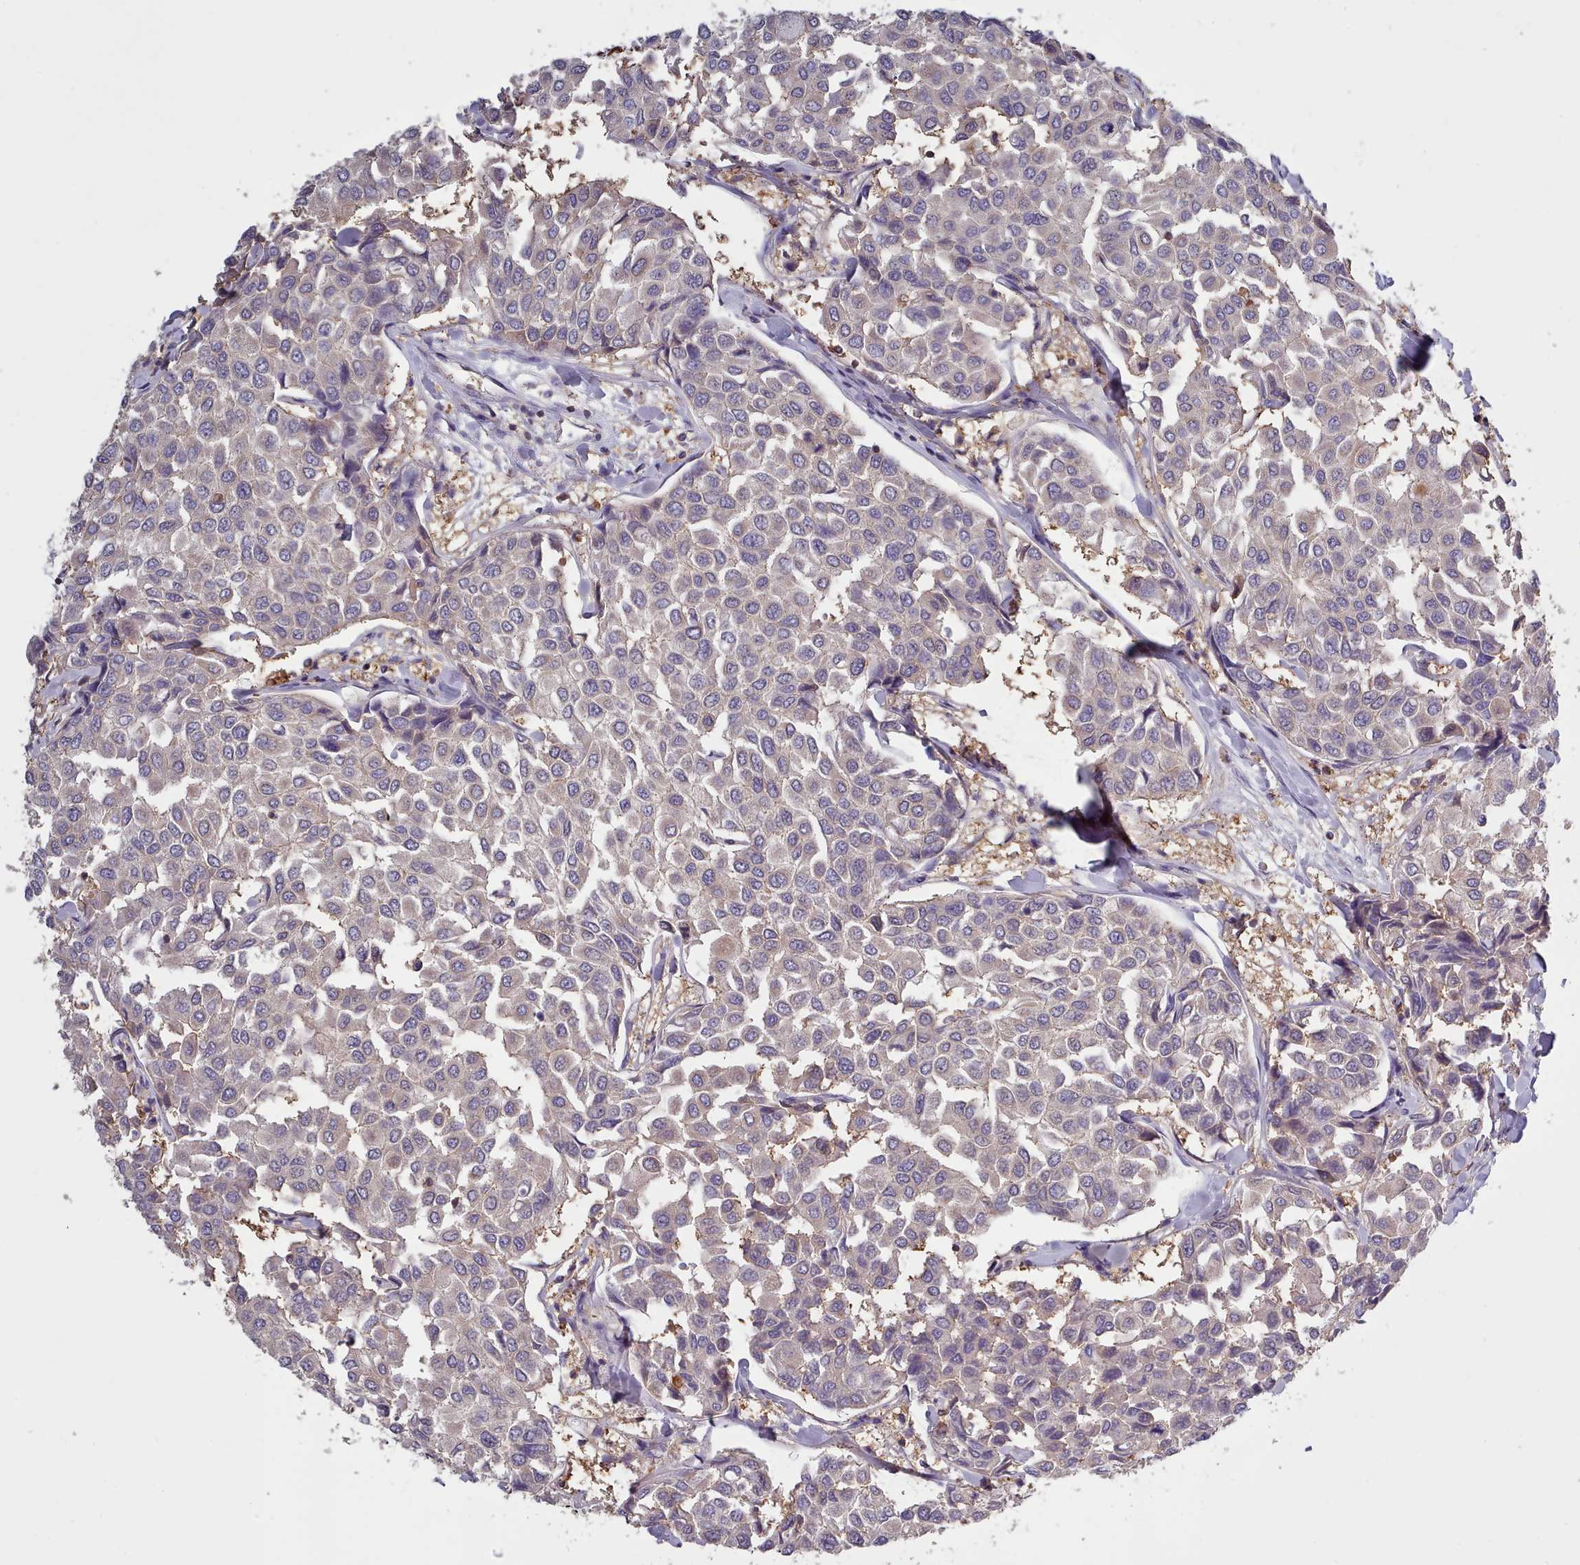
{"staining": {"intensity": "negative", "quantity": "none", "location": "none"}, "tissue": "breast cancer", "cell_type": "Tumor cells", "image_type": "cancer", "snomed": [{"axis": "morphology", "description": "Duct carcinoma"}, {"axis": "topography", "description": "Breast"}], "caption": "Tumor cells show no significant positivity in breast cancer. Nuclei are stained in blue.", "gene": "RAC2", "patient": {"sex": "female", "age": 55}}